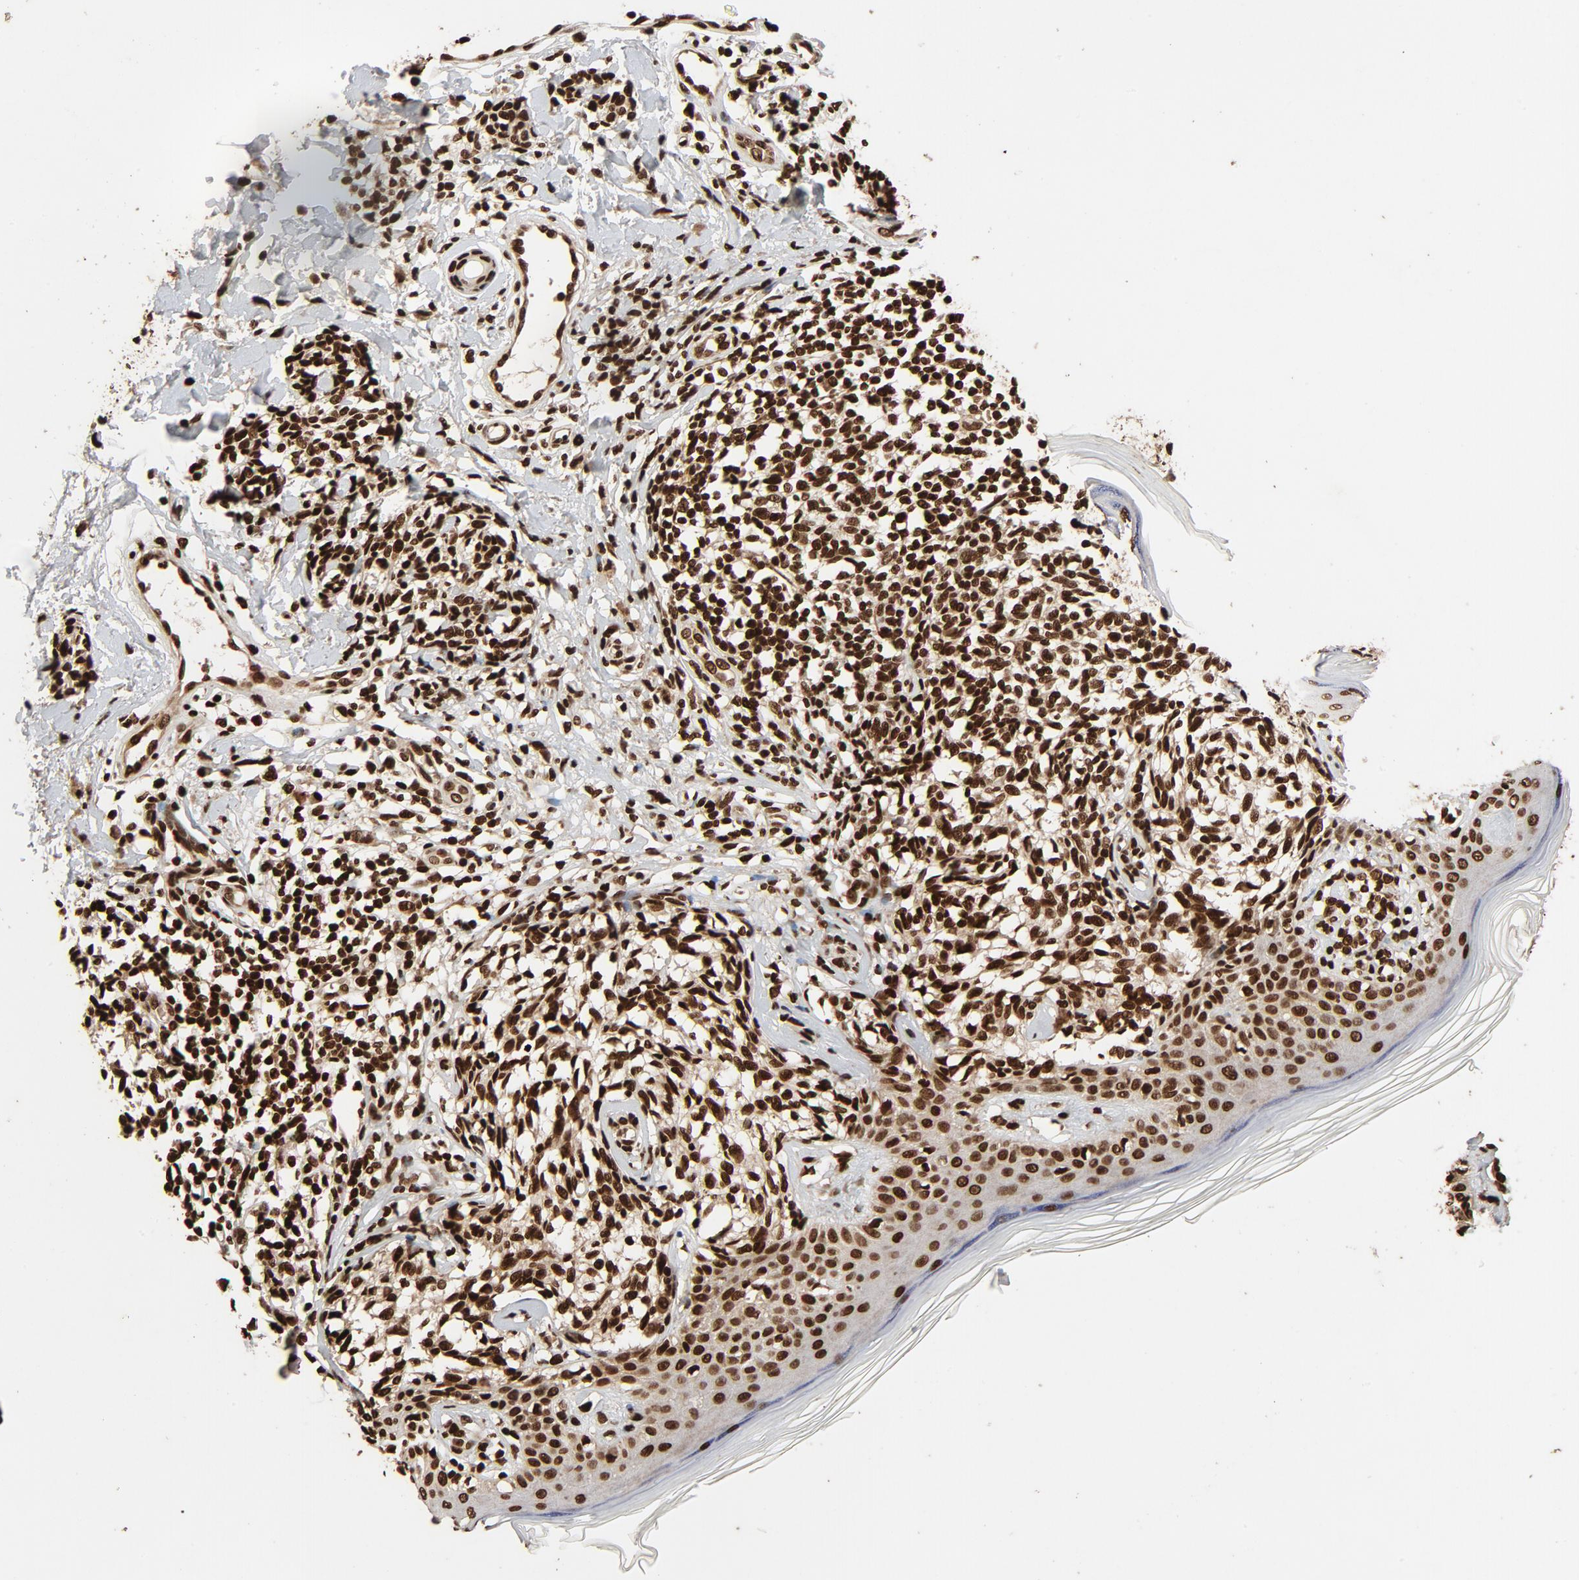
{"staining": {"intensity": "strong", "quantity": ">75%", "location": "nuclear"}, "tissue": "melanoma", "cell_type": "Tumor cells", "image_type": "cancer", "snomed": [{"axis": "morphology", "description": "Malignant melanoma, NOS"}, {"axis": "topography", "description": "Skin"}], "caption": "Melanoma tissue exhibits strong nuclear staining in about >75% of tumor cells", "gene": "TP53BP1", "patient": {"sex": "male", "age": 67}}